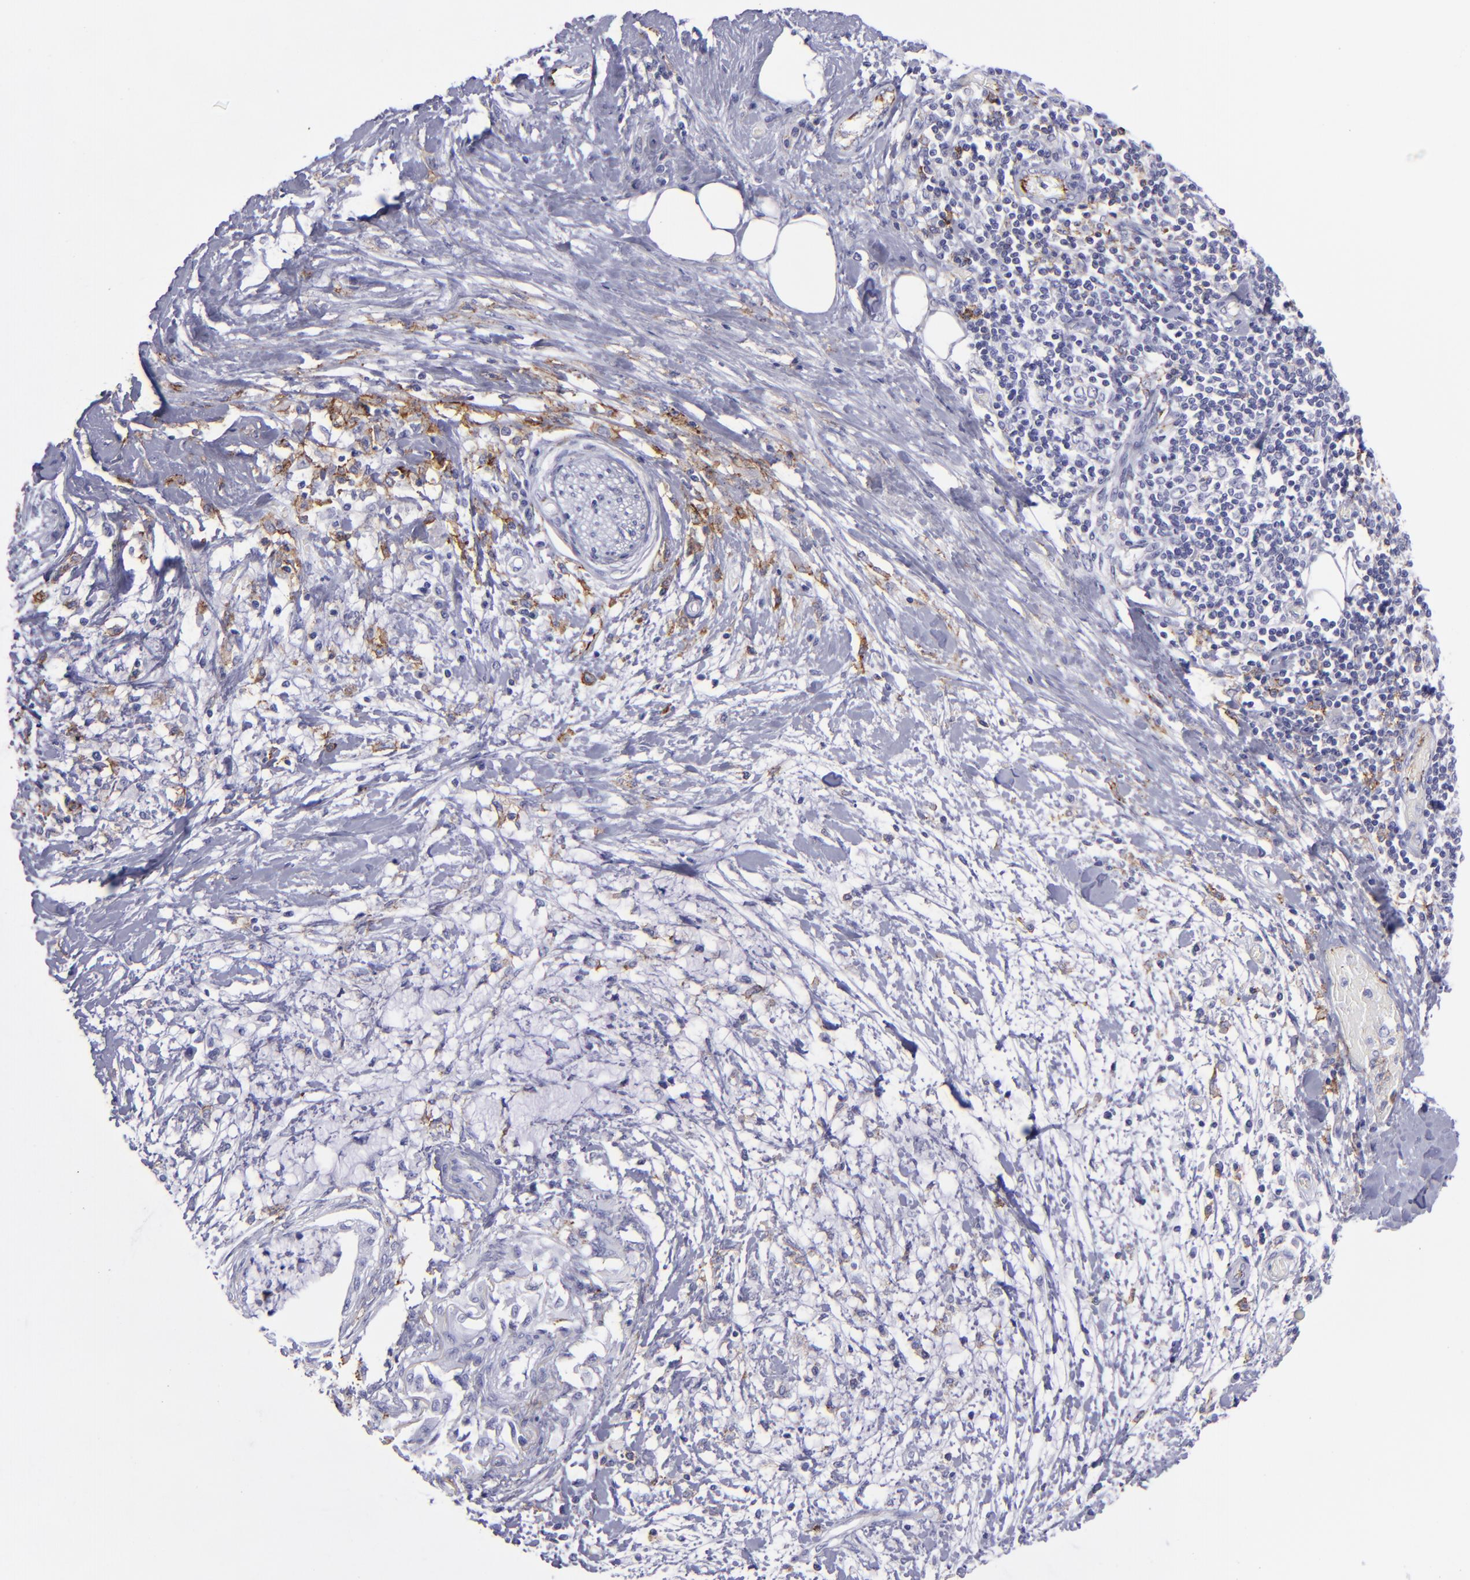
{"staining": {"intensity": "negative", "quantity": "none", "location": "none"}, "tissue": "pancreatic cancer", "cell_type": "Tumor cells", "image_type": "cancer", "snomed": [{"axis": "morphology", "description": "Adenocarcinoma, NOS"}, {"axis": "topography", "description": "Pancreas"}], "caption": "High power microscopy photomicrograph of an immunohistochemistry photomicrograph of pancreatic cancer (adenocarcinoma), revealing no significant positivity in tumor cells. Brightfield microscopy of immunohistochemistry (IHC) stained with DAB (brown) and hematoxylin (blue), captured at high magnification.", "gene": "SELPLG", "patient": {"sex": "female", "age": 64}}